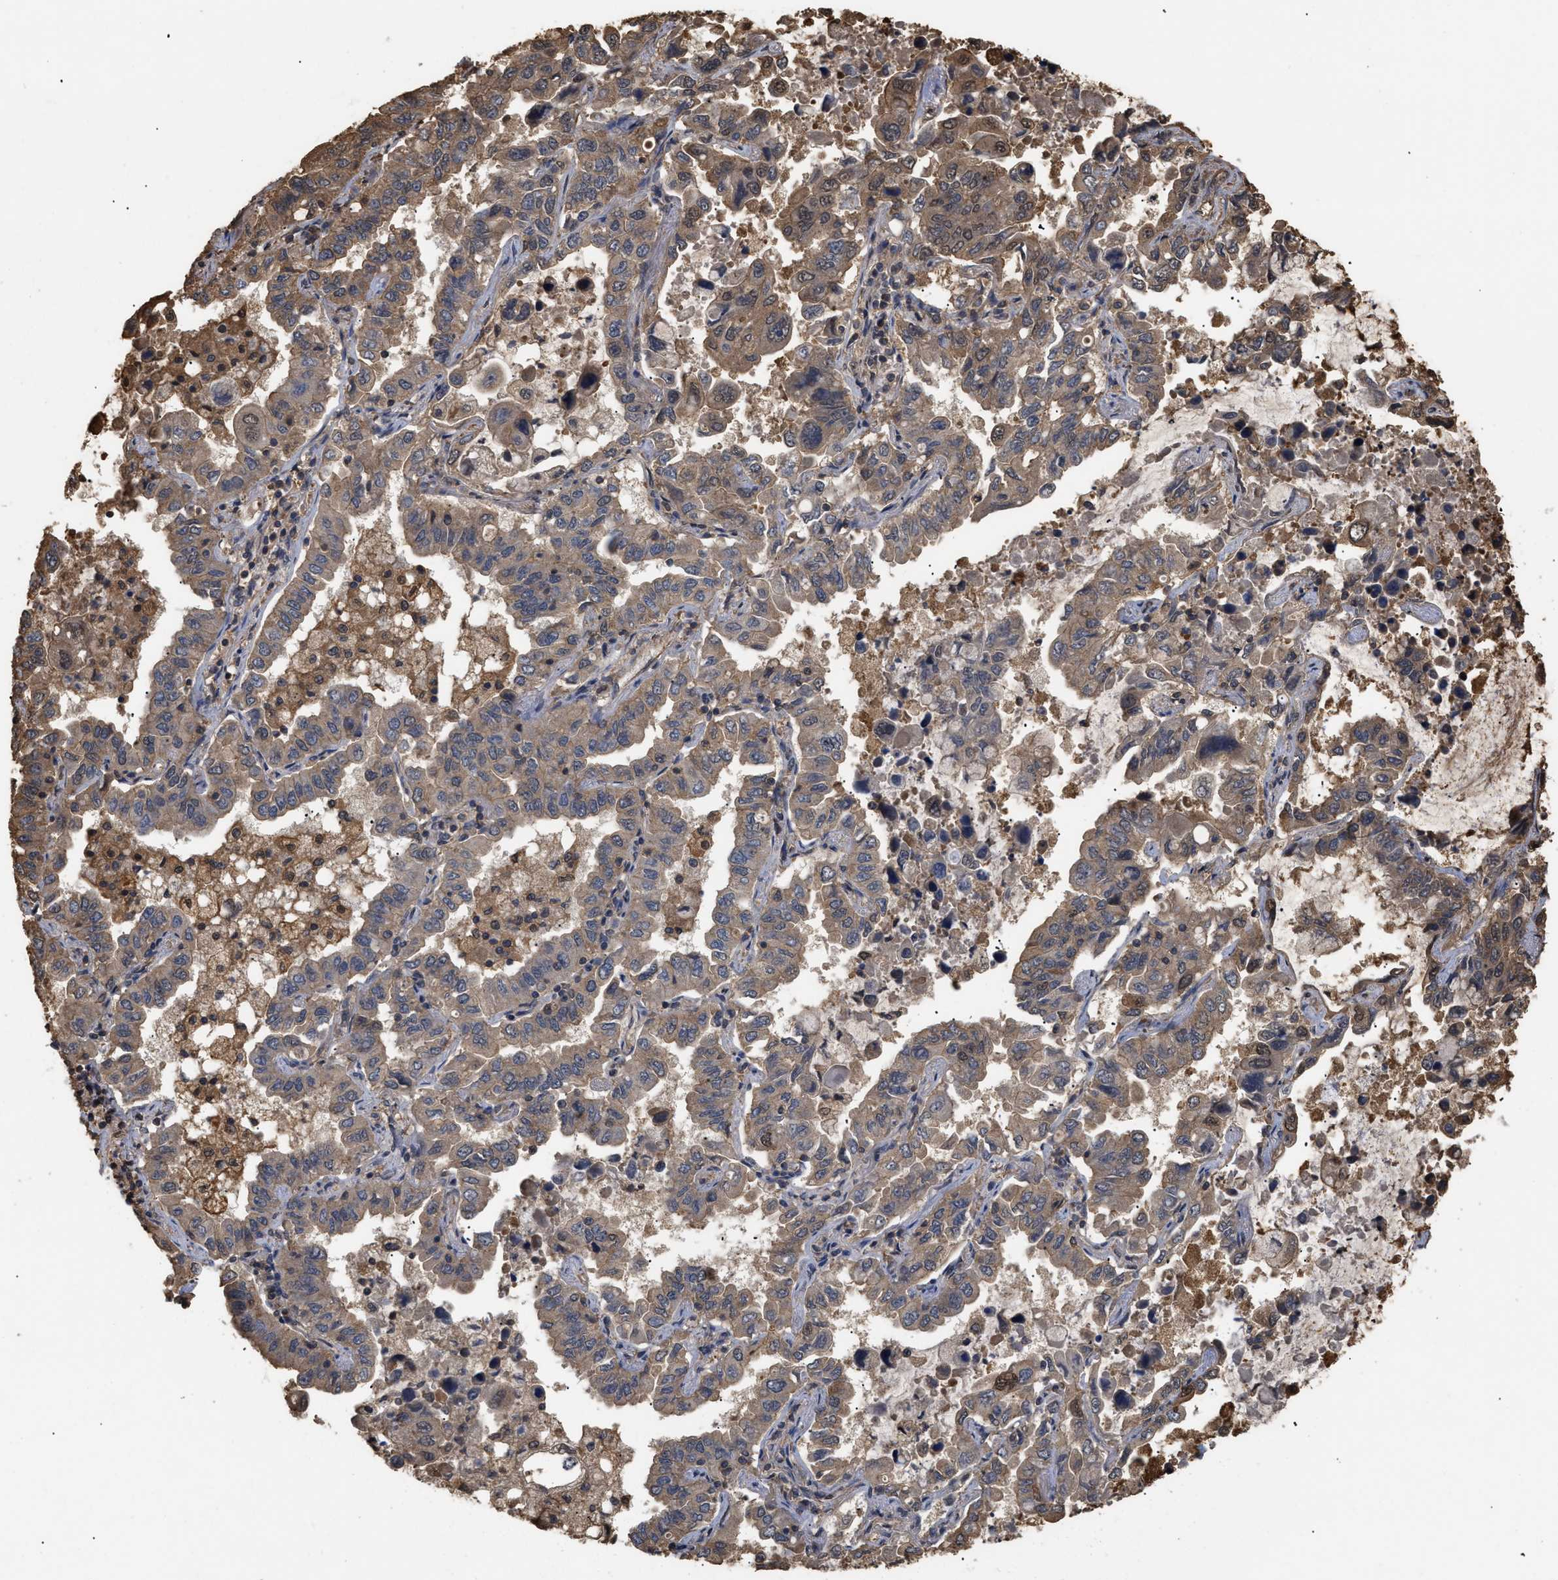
{"staining": {"intensity": "moderate", "quantity": ">75%", "location": "cytoplasmic/membranous"}, "tissue": "lung cancer", "cell_type": "Tumor cells", "image_type": "cancer", "snomed": [{"axis": "morphology", "description": "Adenocarcinoma, NOS"}, {"axis": "topography", "description": "Lung"}], "caption": "Moderate cytoplasmic/membranous staining for a protein is identified in approximately >75% of tumor cells of lung cancer using immunohistochemistry (IHC).", "gene": "CALM1", "patient": {"sex": "male", "age": 64}}